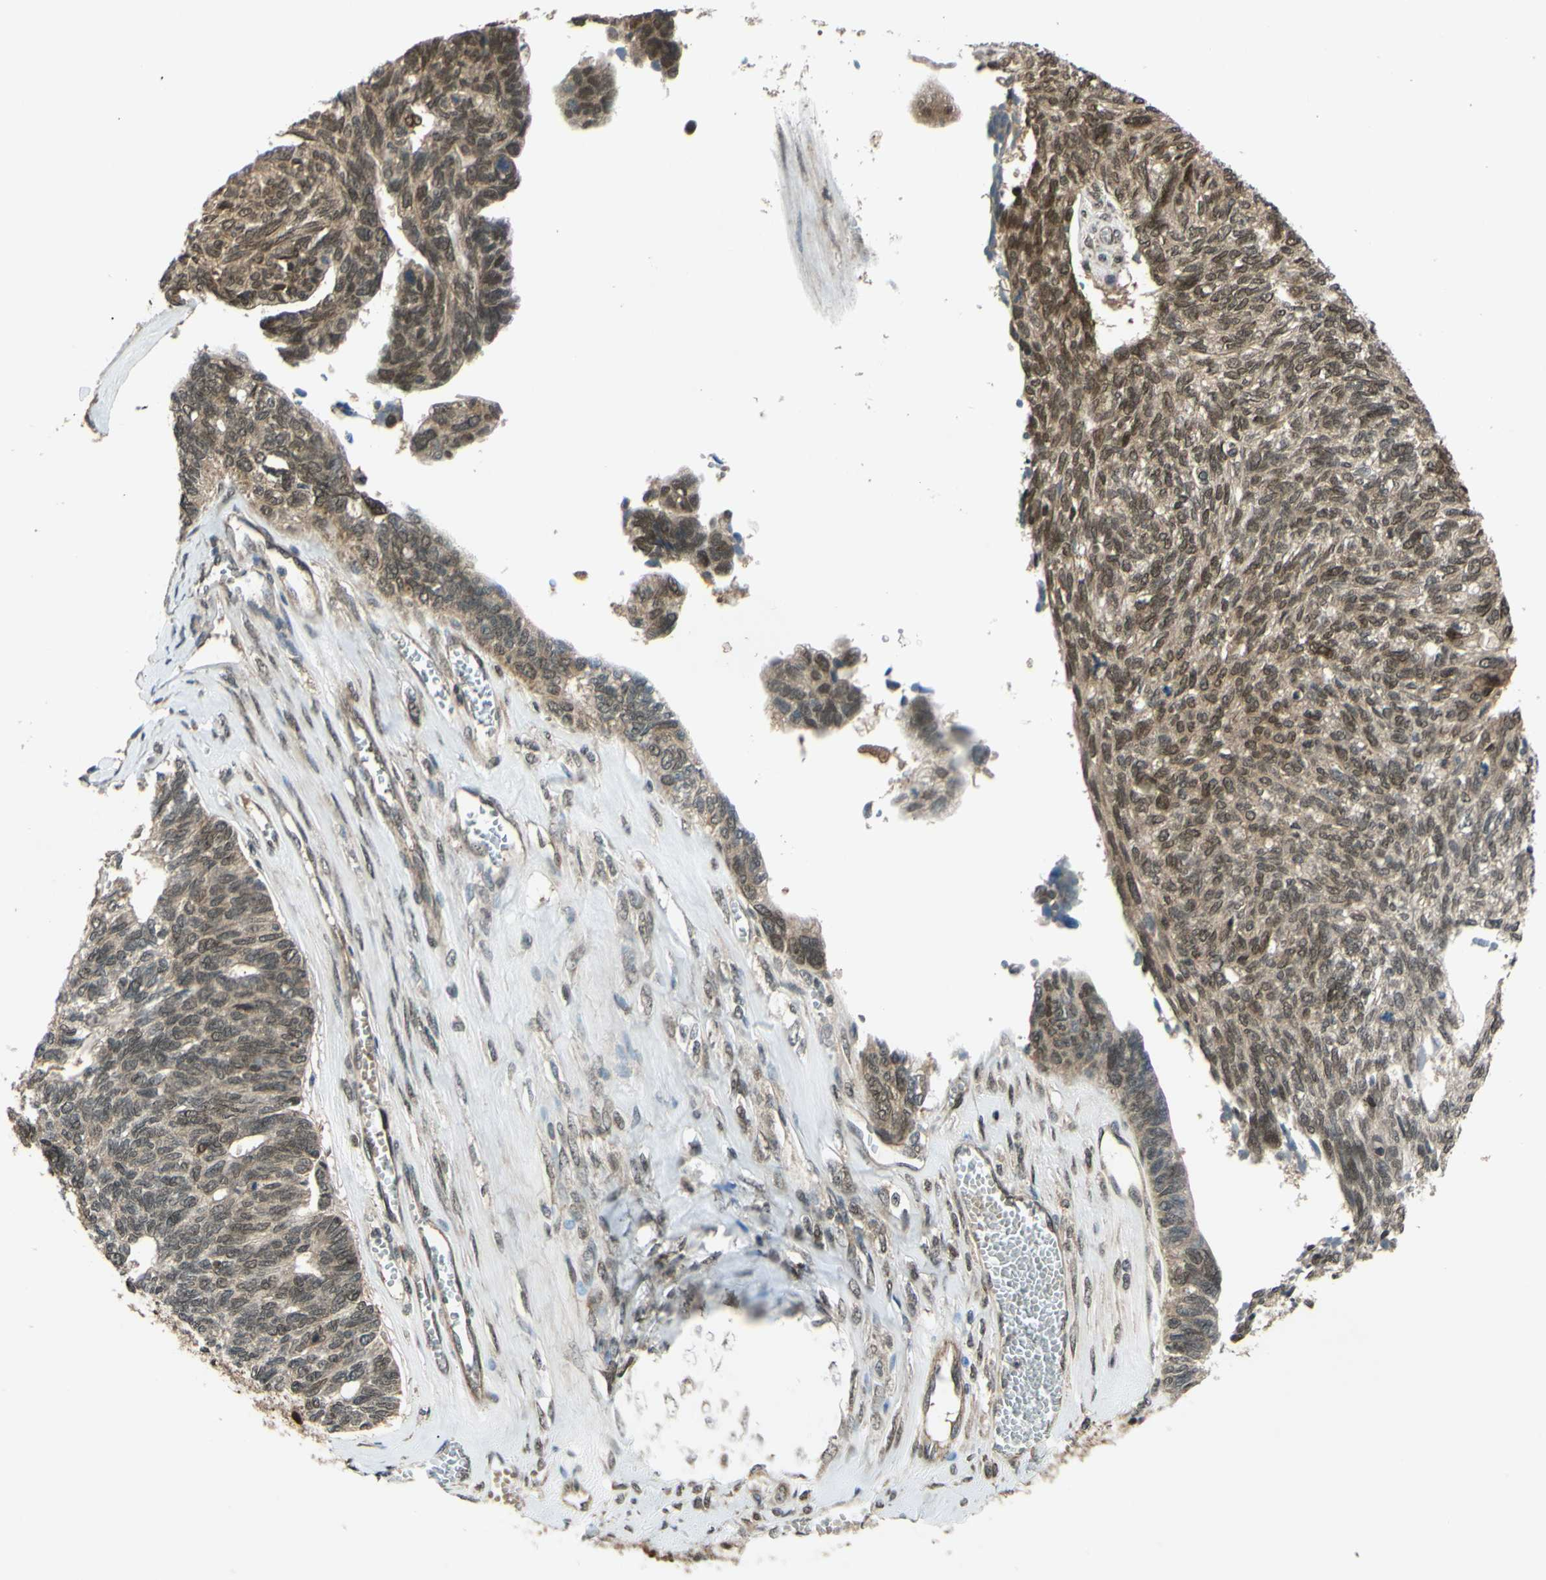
{"staining": {"intensity": "weak", "quantity": ">75%", "location": "cytoplasmic/membranous,nuclear"}, "tissue": "ovarian cancer", "cell_type": "Tumor cells", "image_type": "cancer", "snomed": [{"axis": "morphology", "description": "Cystadenocarcinoma, serous, NOS"}, {"axis": "topography", "description": "Ovary"}], "caption": "Tumor cells demonstrate low levels of weak cytoplasmic/membranous and nuclear positivity in approximately >75% of cells in ovarian serous cystadenocarcinoma. (DAB (3,3'-diaminobenzidine) = brown stain, brightfield microscopy at high magnification).", "gene": "ABCC8", "patient": {"sex": "female", "age": 79}}